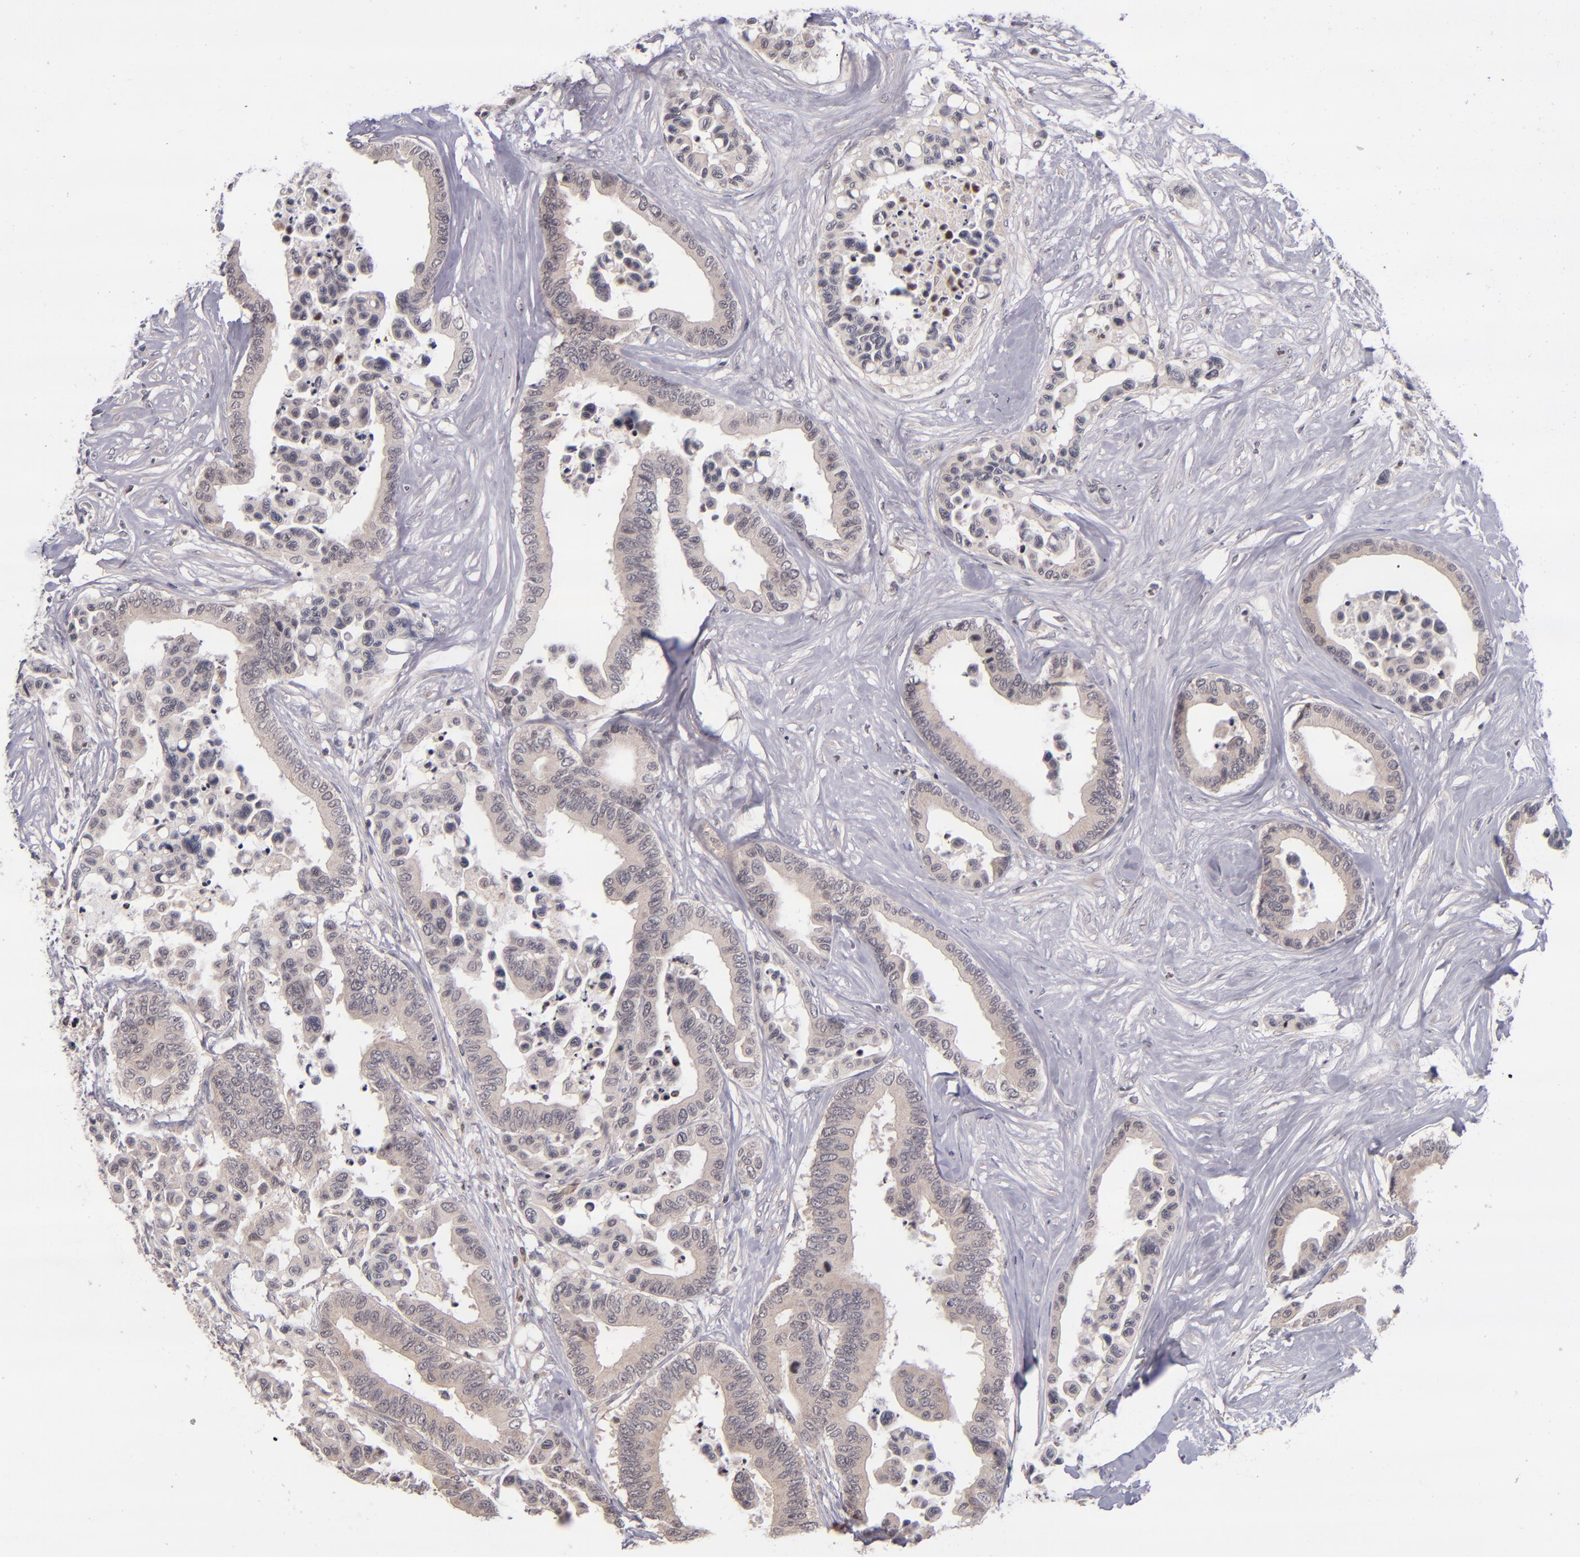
{"staining": {"intensity": "weak", "quantity": ">75%", "location": "cytoplasmic/membranous"}, "tissue": "colorectal cancer", "cell_type": "Tumor cells", "image_type": "cancer", "snomed": [{"axis": "morphology", "description": "Adenocarcinoma, NOS"}, {"axis": "topography", "description": "Colon"}], "caption": "There is low levels of weak cytoplasmic/membranous staining in tumor cells of colorectal cancer, as demonstrated by immunohistochemical staining (brown color).", "gene": "TSC2", "patient": {"sex": "male", "age": 82}}